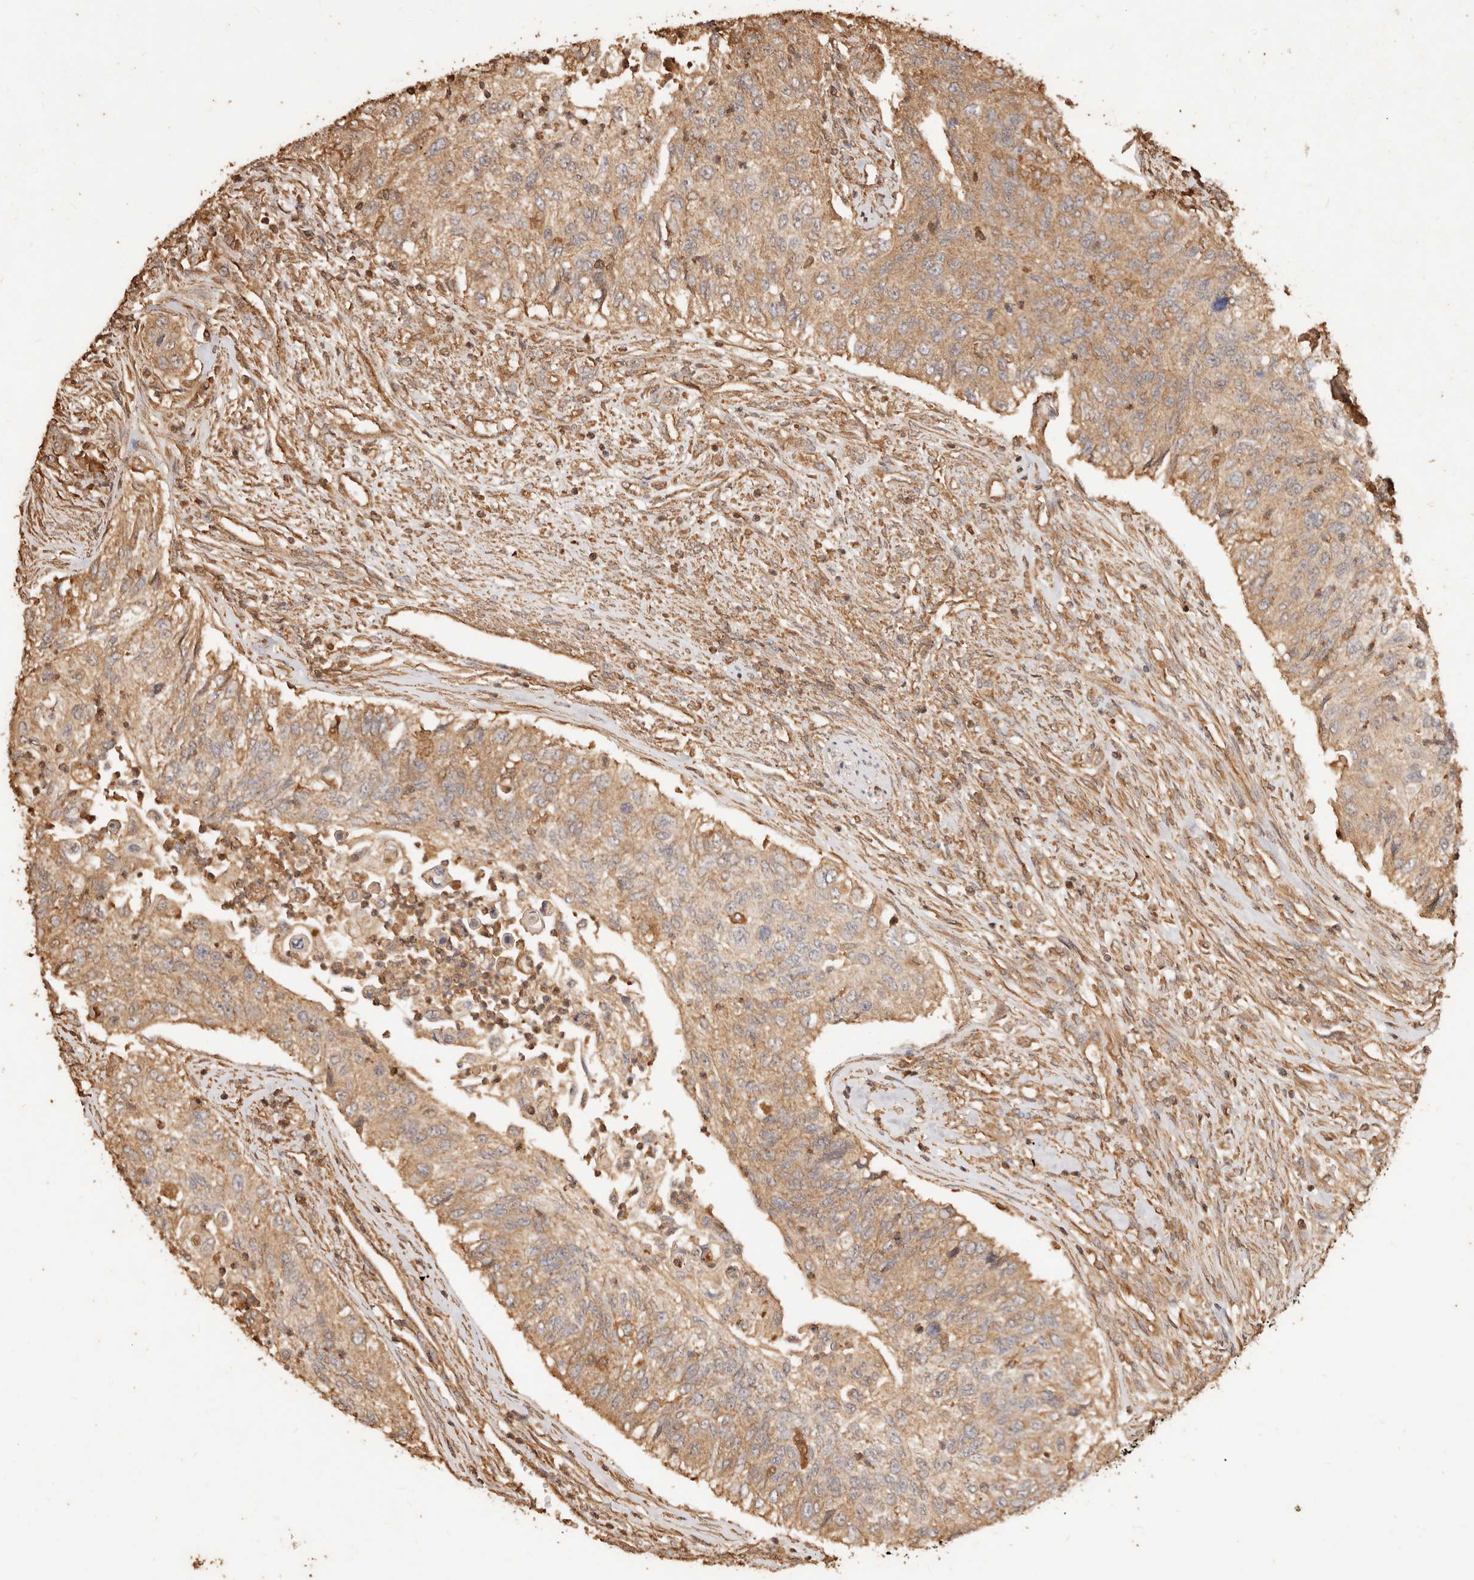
{"staining": {"intensity": "moderate", "quantity": ">75%", "location": "cytoplasmic/membranous"}, "tissue": "urothelial cancer", "cell_type": "Tumor cells", "image_type": "cancer", "snomed": [{"axis": "morphology", "description": "Urothelial carcinoma, High grade"}, {"axis": "topography", "description": "Urinary bladder"}], "caption": "Brown immunohistochemical staining in human high-grade urothelial carcinoma exhibits moderate cytoplasmic/membranous positivity in approximately >75% of tumor cells.", "gene": "FAM180B", "patient": {"sex": "female", "age": 60}}